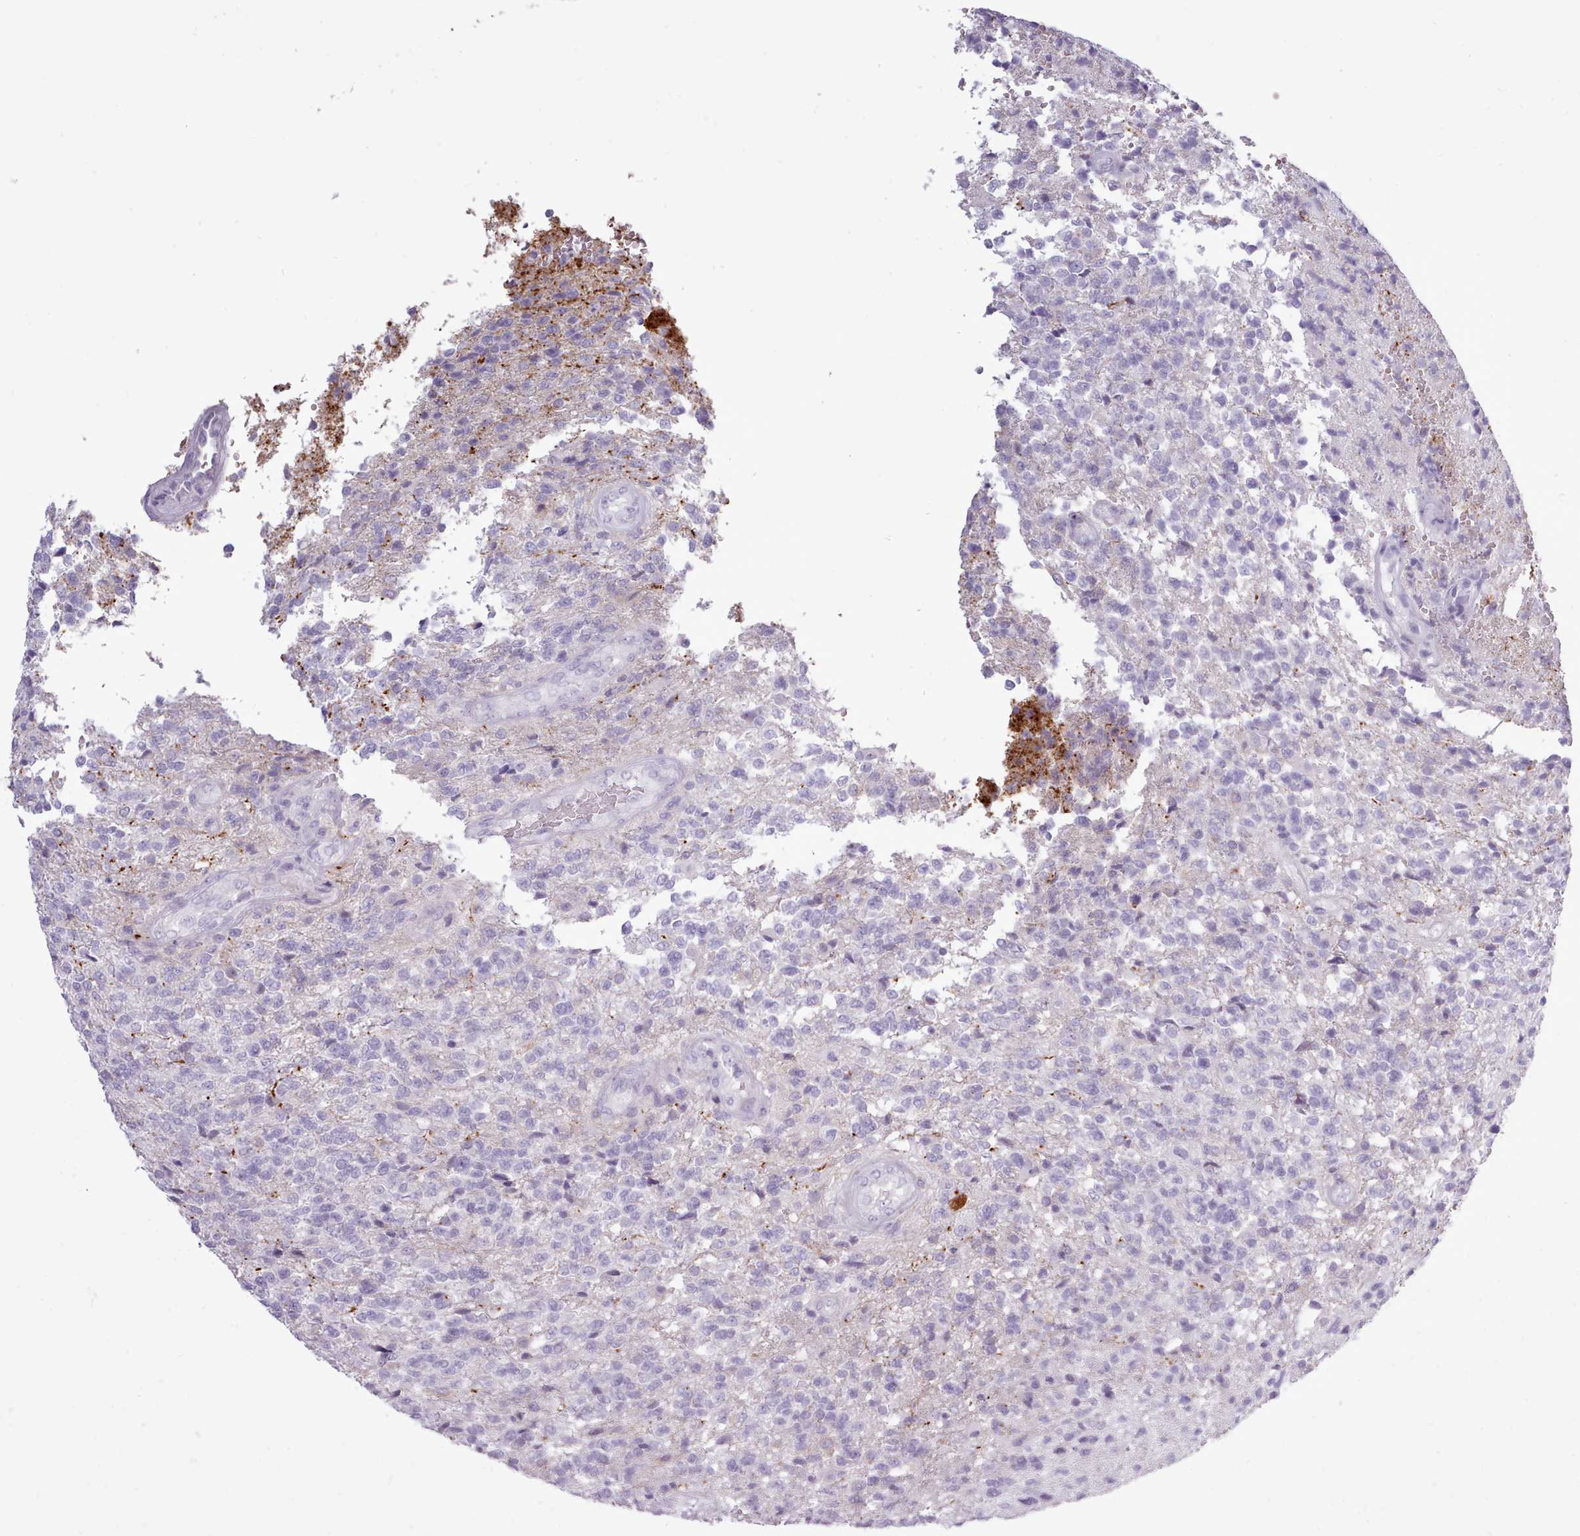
{"staining": {"intensity": "negative", "quantity": "none", "location": "none"}, "tissue": "glioma", "cell_type": "Tumor cells", "image_type": "cancer", "snomed": [{"axis": "morphology", "description": "Glioma, malignant, High grade"}, {"axis": "topography", "description": "Brain"}], "caption": "This is a micrograph of IHC staining of malignant glioma (high-grade), which shows no positivity in tumor cells. Brightfield microscopy of immunohistochemistry (IHC) stained with DAB (brown) and hematoxylin (blue), captured at high magnification.", "gene": "BDKRB2", "patient": {"sex": "male", "age": 56}}